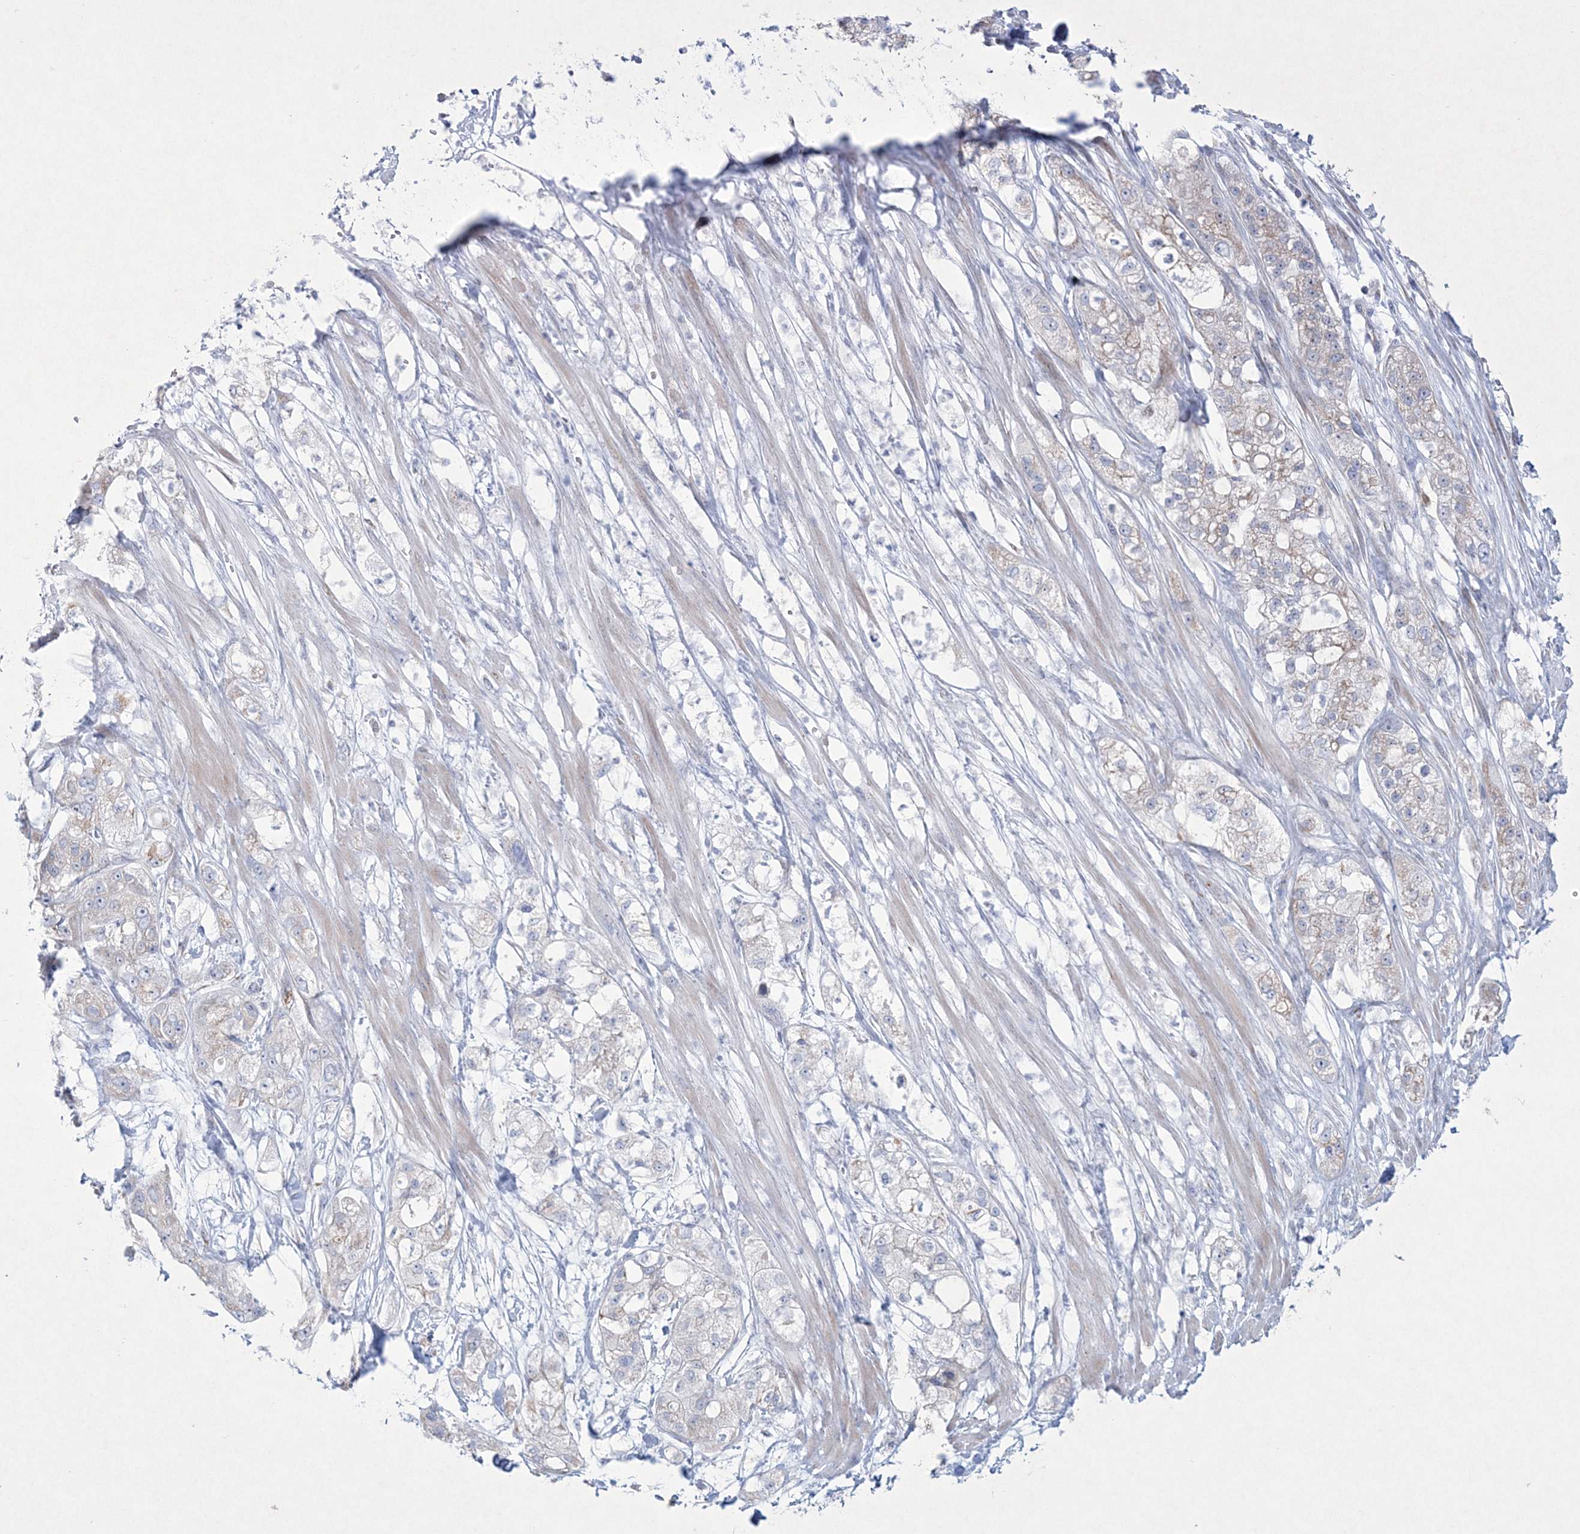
{"staining": {"intensity": "negative", "quantity": "none", "location": "none"}, "tissue": "pancreatic cancer", "cell_type": "Tumor cells", "image_type": "cancer", "snomed": [{"axis": "morphology", "description": "Adenocarcinoma, NOS"}, {"axis": "topography", "description": "Pancreas"}], "caption": "Human adenocarcinoma (pancreatic) stained for a protein using immunohistochemistry displays no expression in tumor cells.", "gene": "CES4A", "patient": {"sex": "female", "age": 78}}